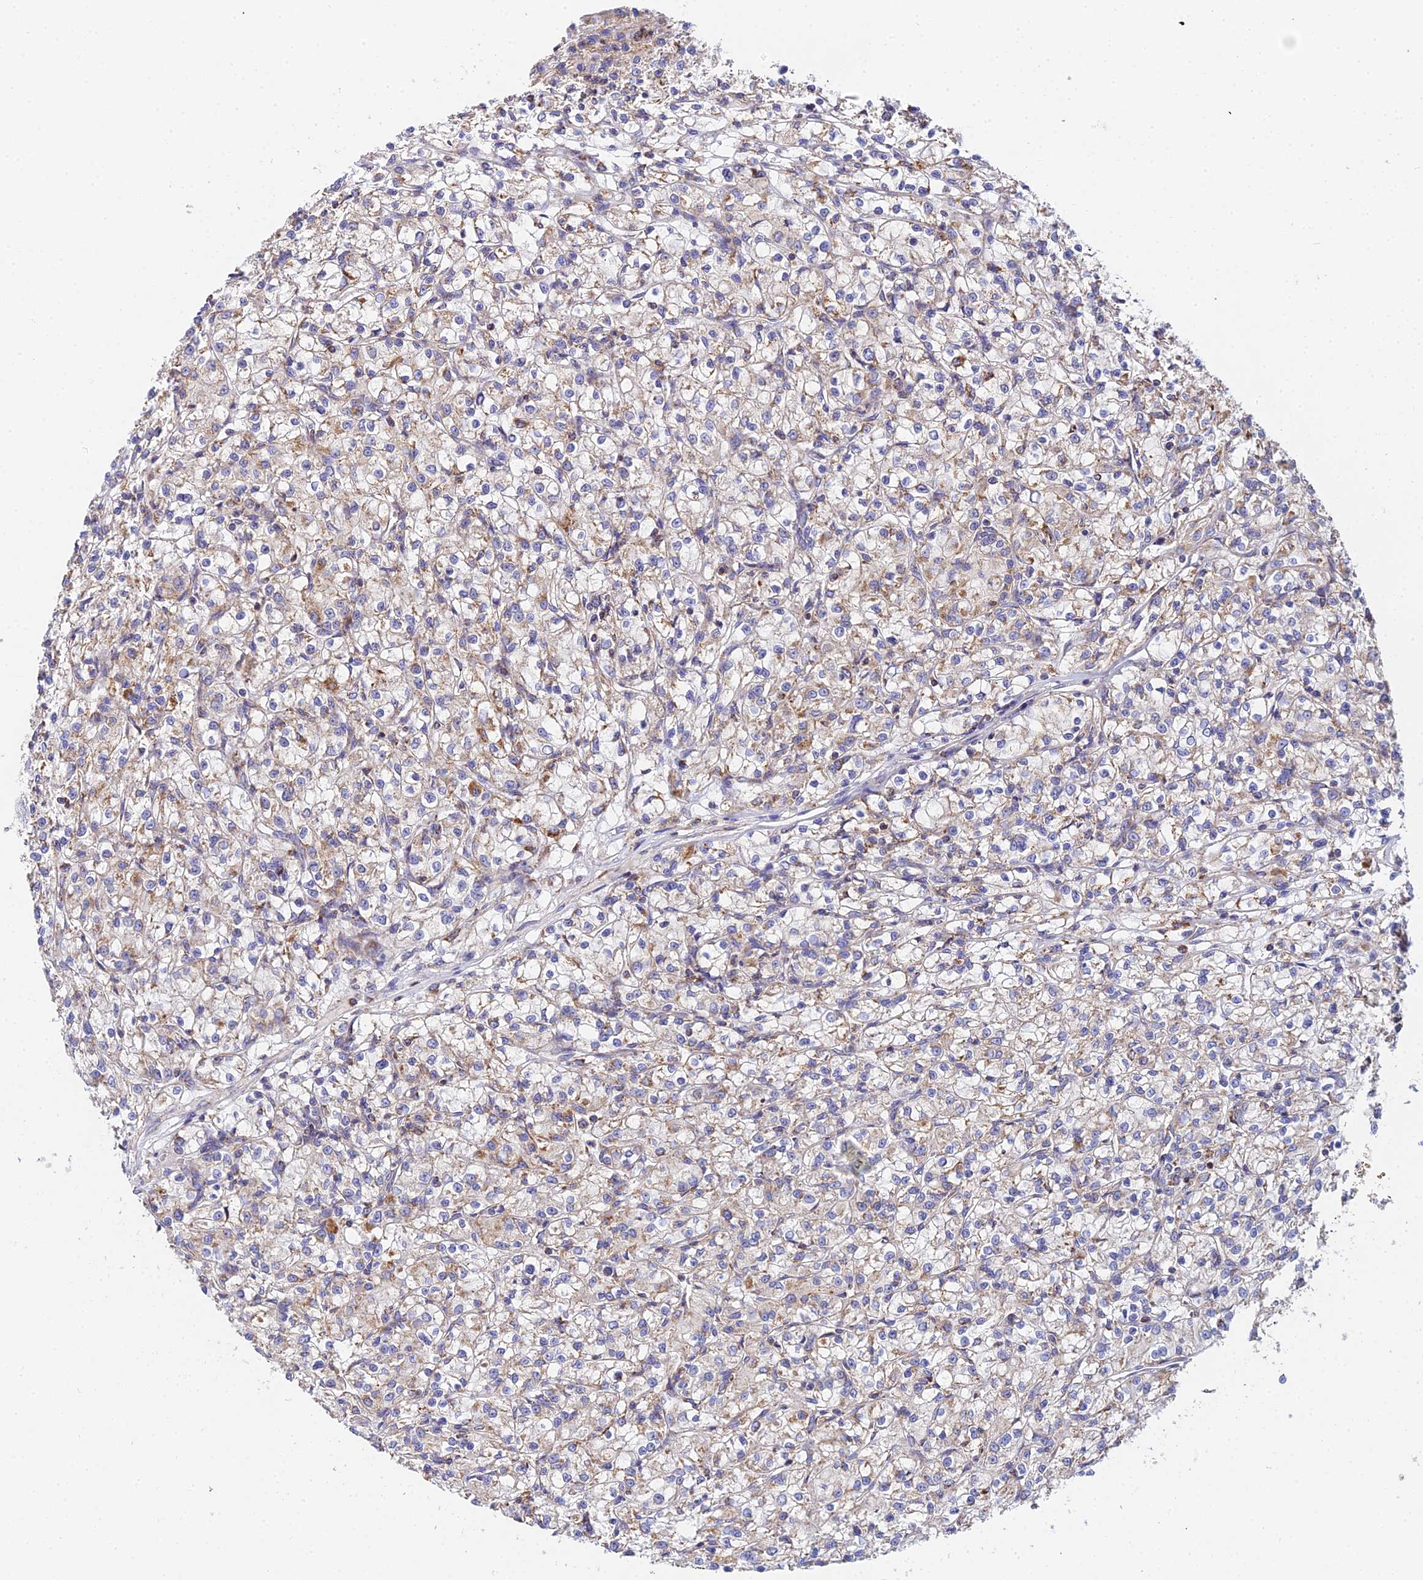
{"staining": {"intensity": "weak", "quantity": "25%-75%", "location": "cytoplasmic/membranous"}, "tissue": "renal cancer", "cell_type": "Tumor cells", "image_type": "cancer", "snomed": [{"axis": "morphology", "description": "Adenocarcinoma, NOS"}, {"axis": "topography", "description": "Kidney"}], "caption": "Human renal cancer (adenocarcinoma) stained with a protein marker exhibits weak staining in tumor cells.", "gene": "NIPSNAP3A", "patient": {"sex": "female", "age": 59}}